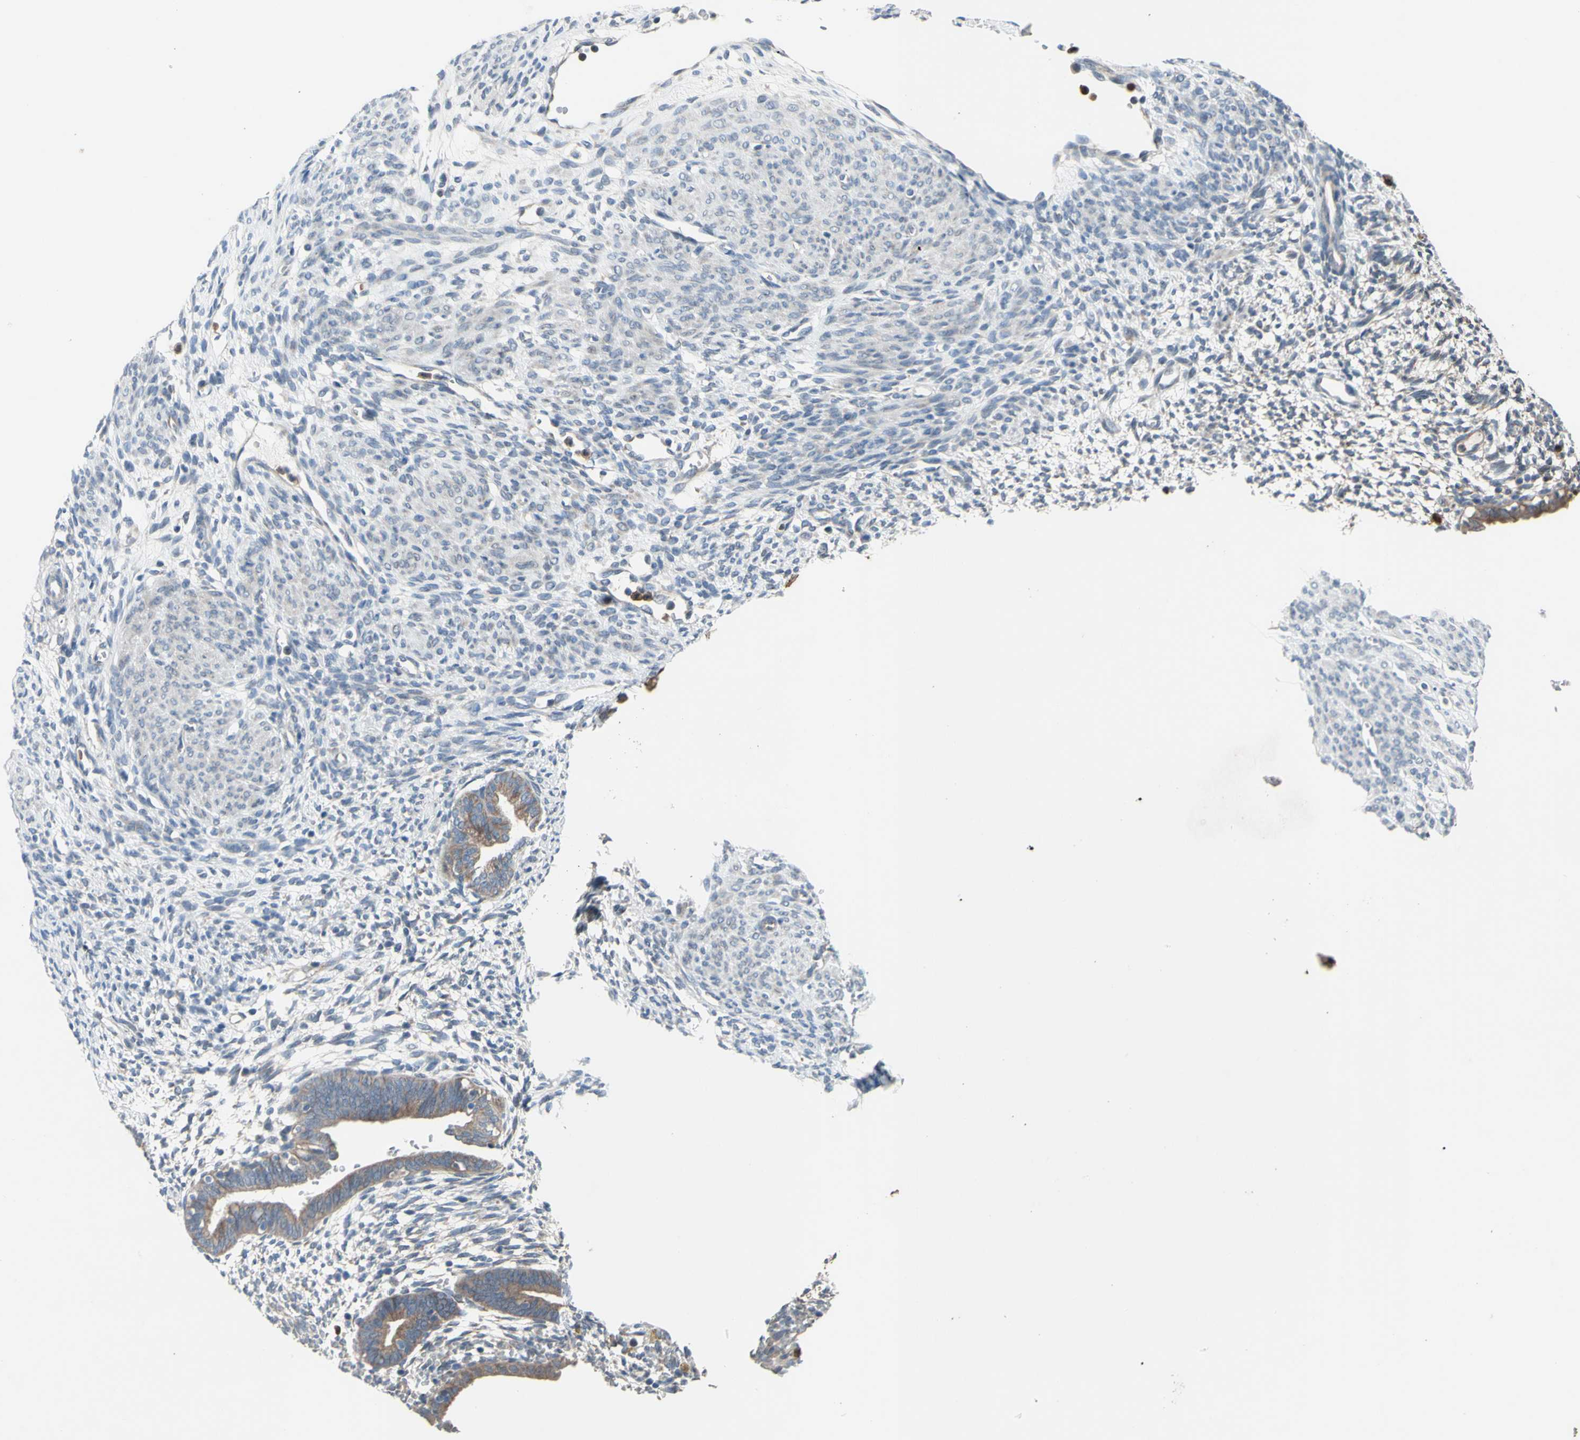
{"staining": {"intensity": "weak", "quantity": ">75%", "location": "cytoplasmic/membranous"}, "tissue": "endometrium", "cell_type": "Cells in endometrial stroma", "image_type": "normal", "snomed": [{"axis": "morphology", "description": "Normal tissue, NOS"}, {"axis": "morphology", "description": "Atrophy, NOS"}, {"axis": "topography", "description": "Uterus"}, {"axis": "topography", "description": "Endometrium"}], "caption": "Unremarkable endometrium was stained to show a protein in brown. There is low levels of weak cytoplasmic/membranous expression in approximately >75% of cells in endometrial stroma. The staining is performed using DAB (3,3'-diaminobenzidine) brown chromogen to label protein expression. The nuclei are counter-stained blue using hematoxylin.", "gene": "GRAMD2B", "patient": {"sex": "female", "age": 68}}